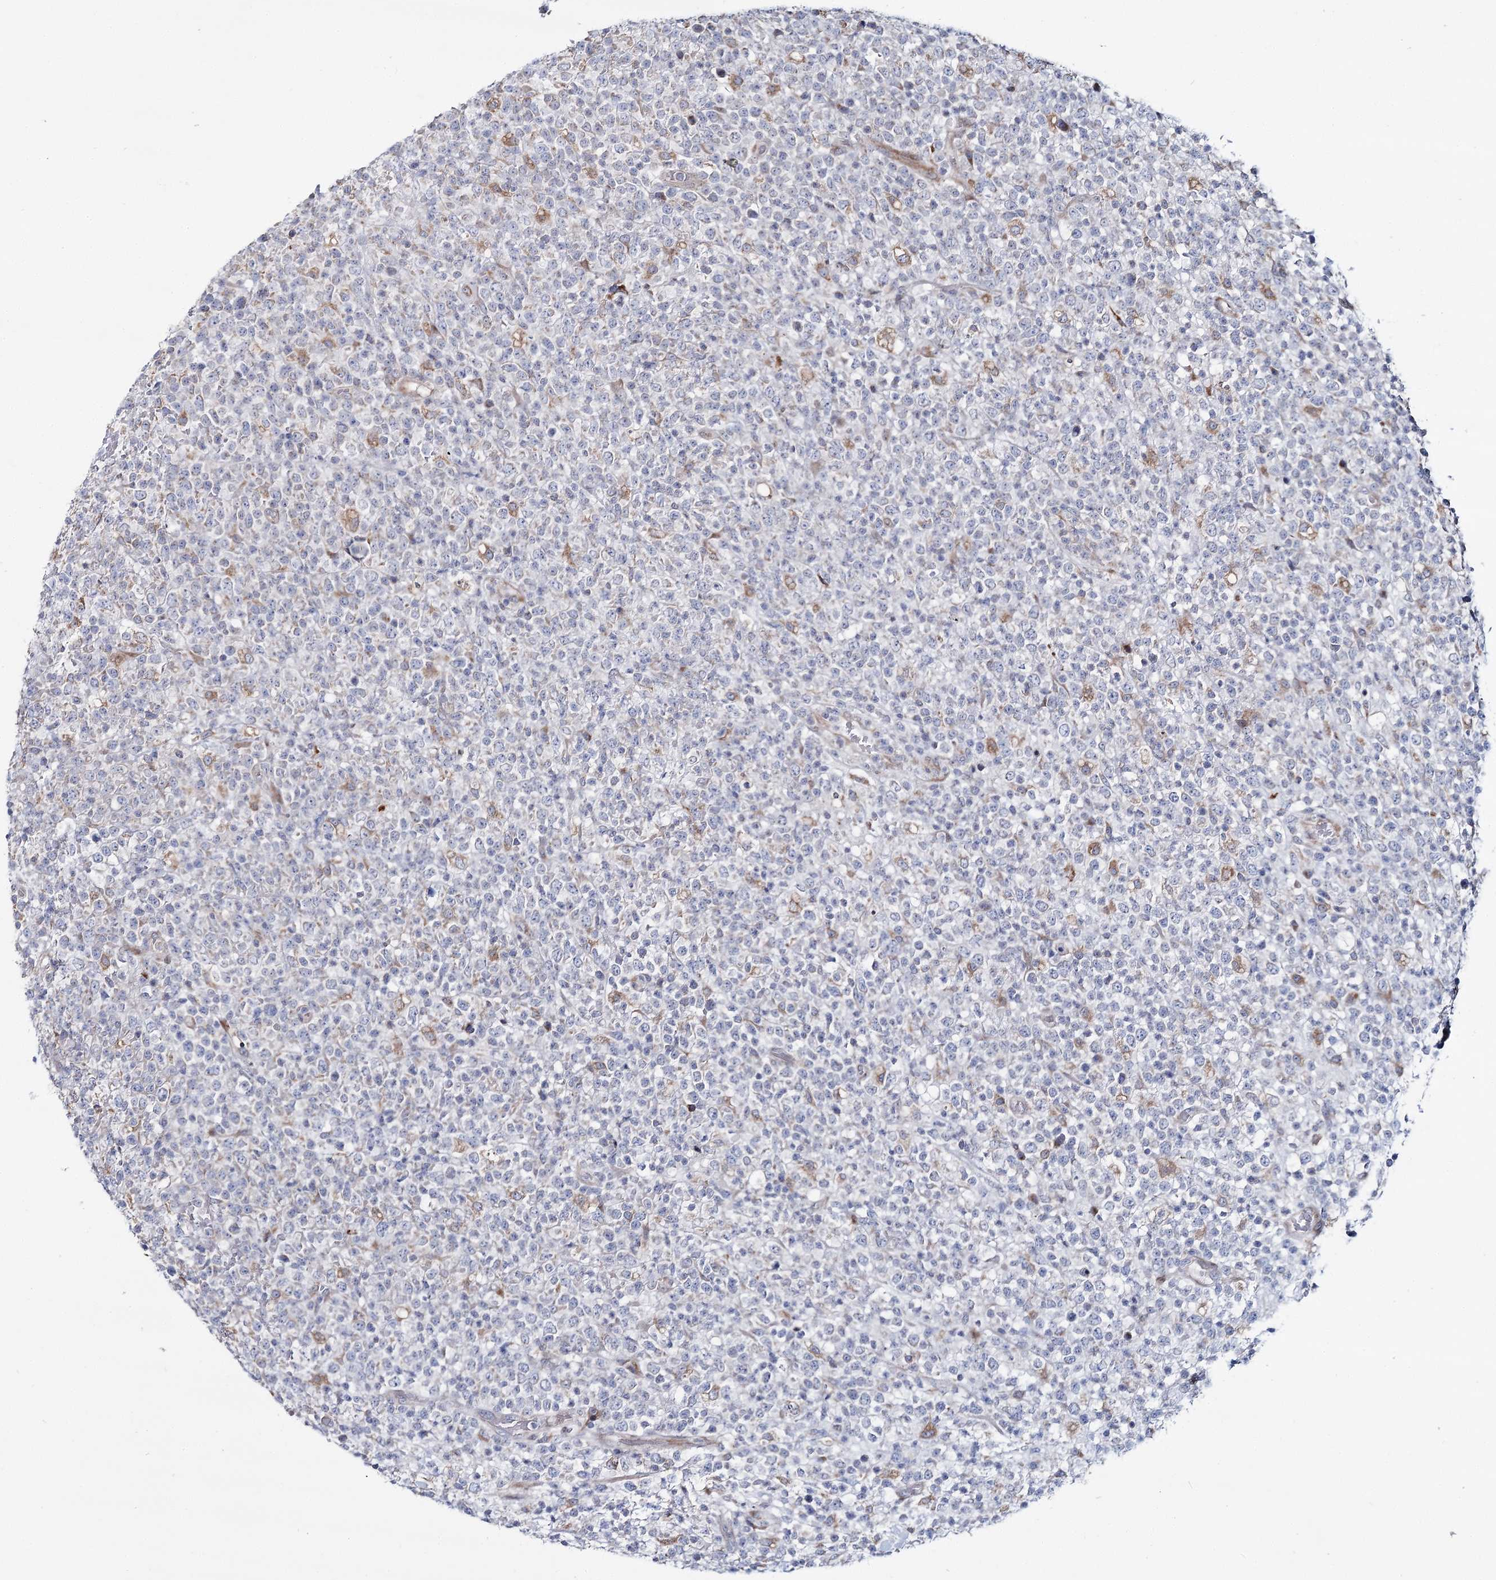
{"staining": {"intensity": "negative", "quantity": "none", "location": "none"}, "tissue": "lymphoma", "cell_type": "Tumor cells", "image_type": "cancer", "snomed": [{"axis": "morphology", "description": "Malignant lymphoma, non-Hodgkin's type, High grade"}, {"axis": "topography", "description": "Colon"}], "caption": "Tumor cells show no significant staining in high-grade malignant lymphoma, non-Hodgkin's type.", "gene": "CPLANE1", "patient": {"sex": "female", "age": 53}}